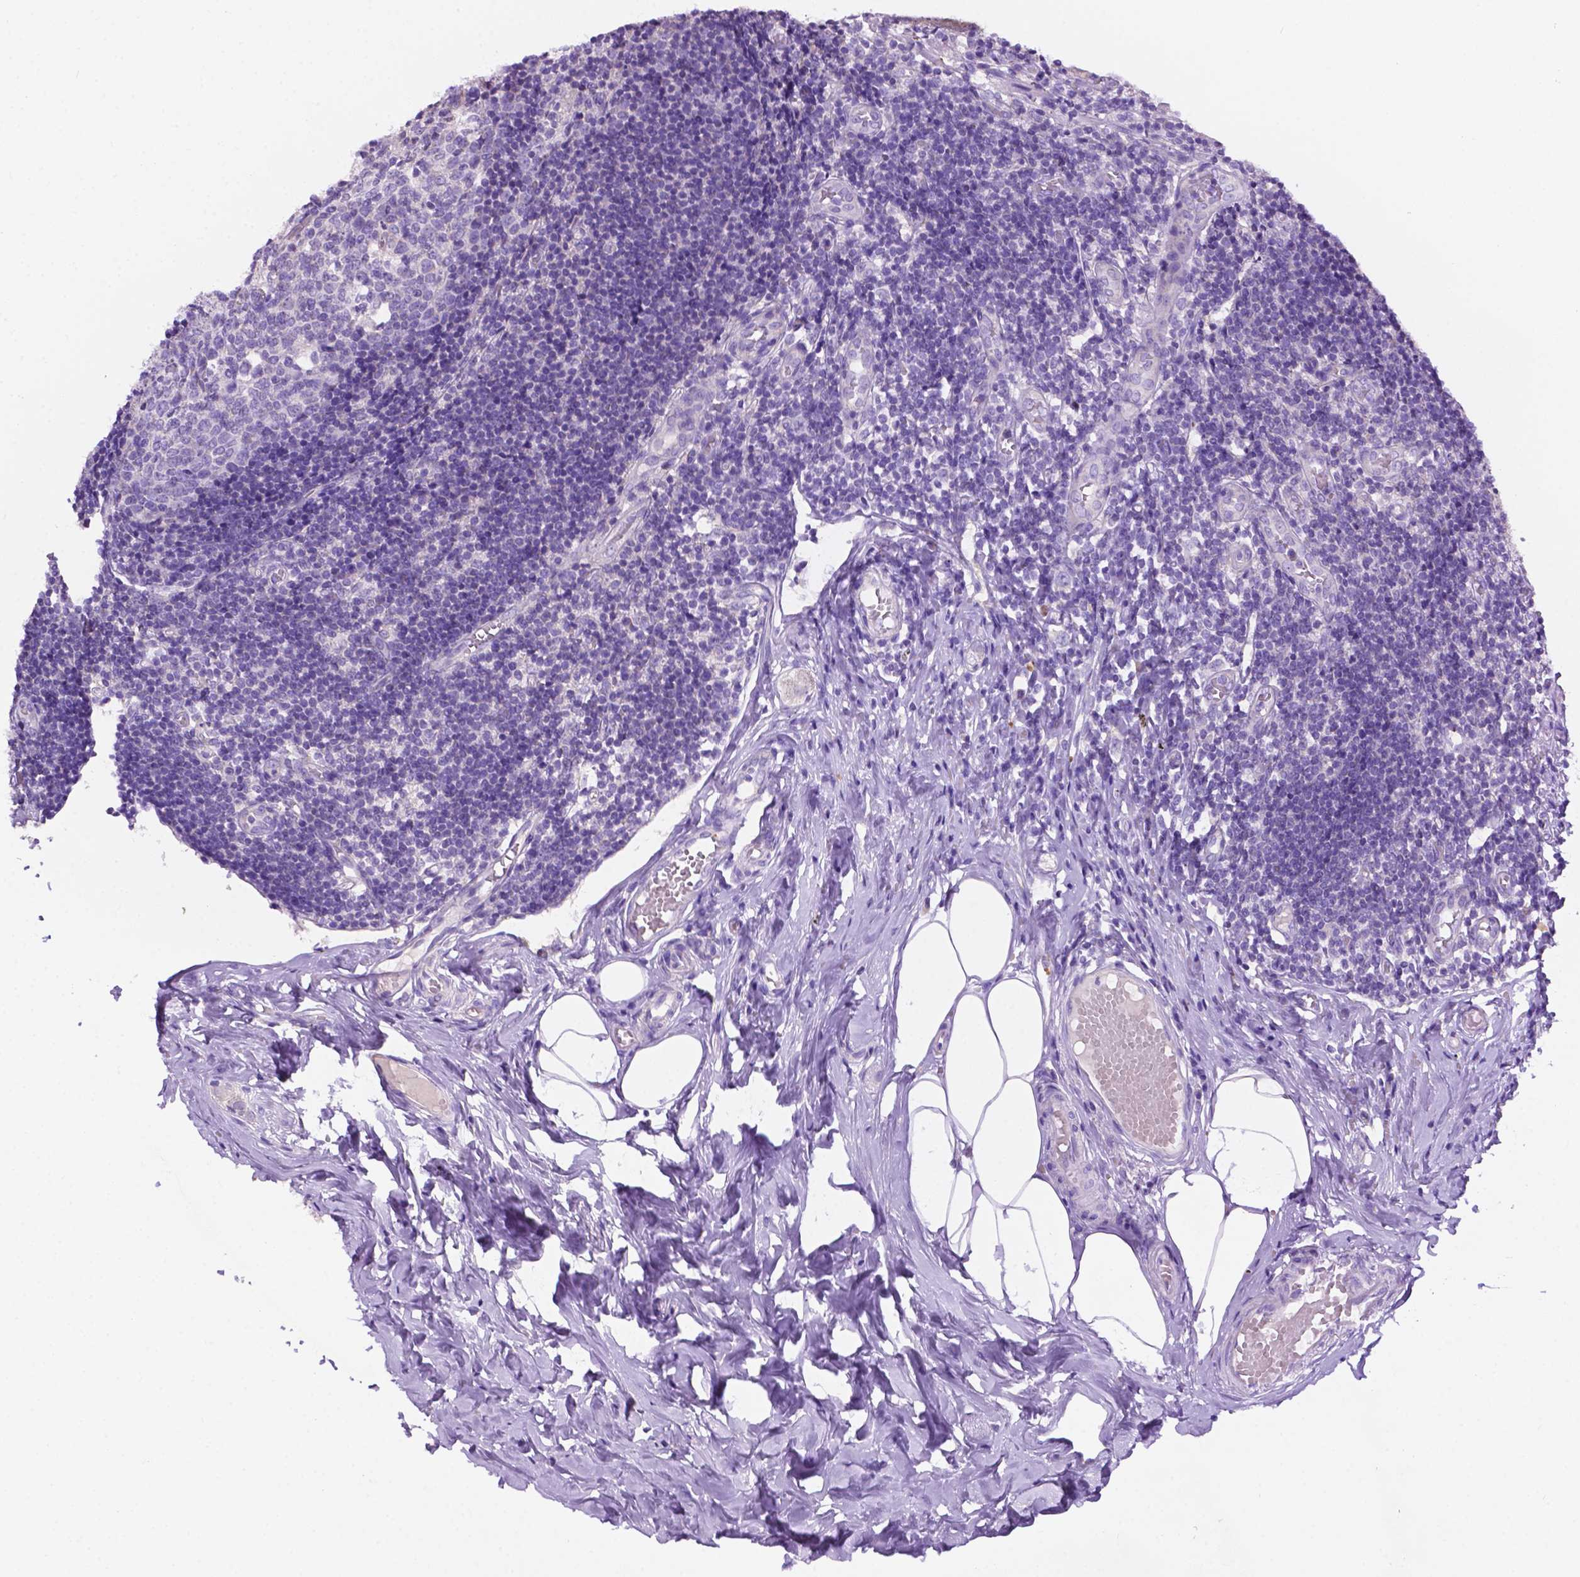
{"staining": {"intensity": "weak", "quantity": ">75%", "location": "cytoplasmic/membranous"}, "tissue": "appendix", "cell_type": "Glandular cells", "image_type": "normal", "snomed": [{"axis": "morphology", "description": "Normal tissue, NOS"}, {"axis": "topography", "description": "Appendix"}], "caption": "Immunohistochemistry (IHC) staining of unremarkable appendix, which exhibits low levels of weak cytoplasmic/membranous expression in about >75% of glandular cells indicating weak cytoplasmic/membranous protein expression. The staining was performed using DAB (3,3'-diaminobenzidine) (brown) for protein detection and nuclei were counterstained in hematoxylin (blue).", "gene": "PHYHIP", "patient": {"sex": "female", "age": 32}}